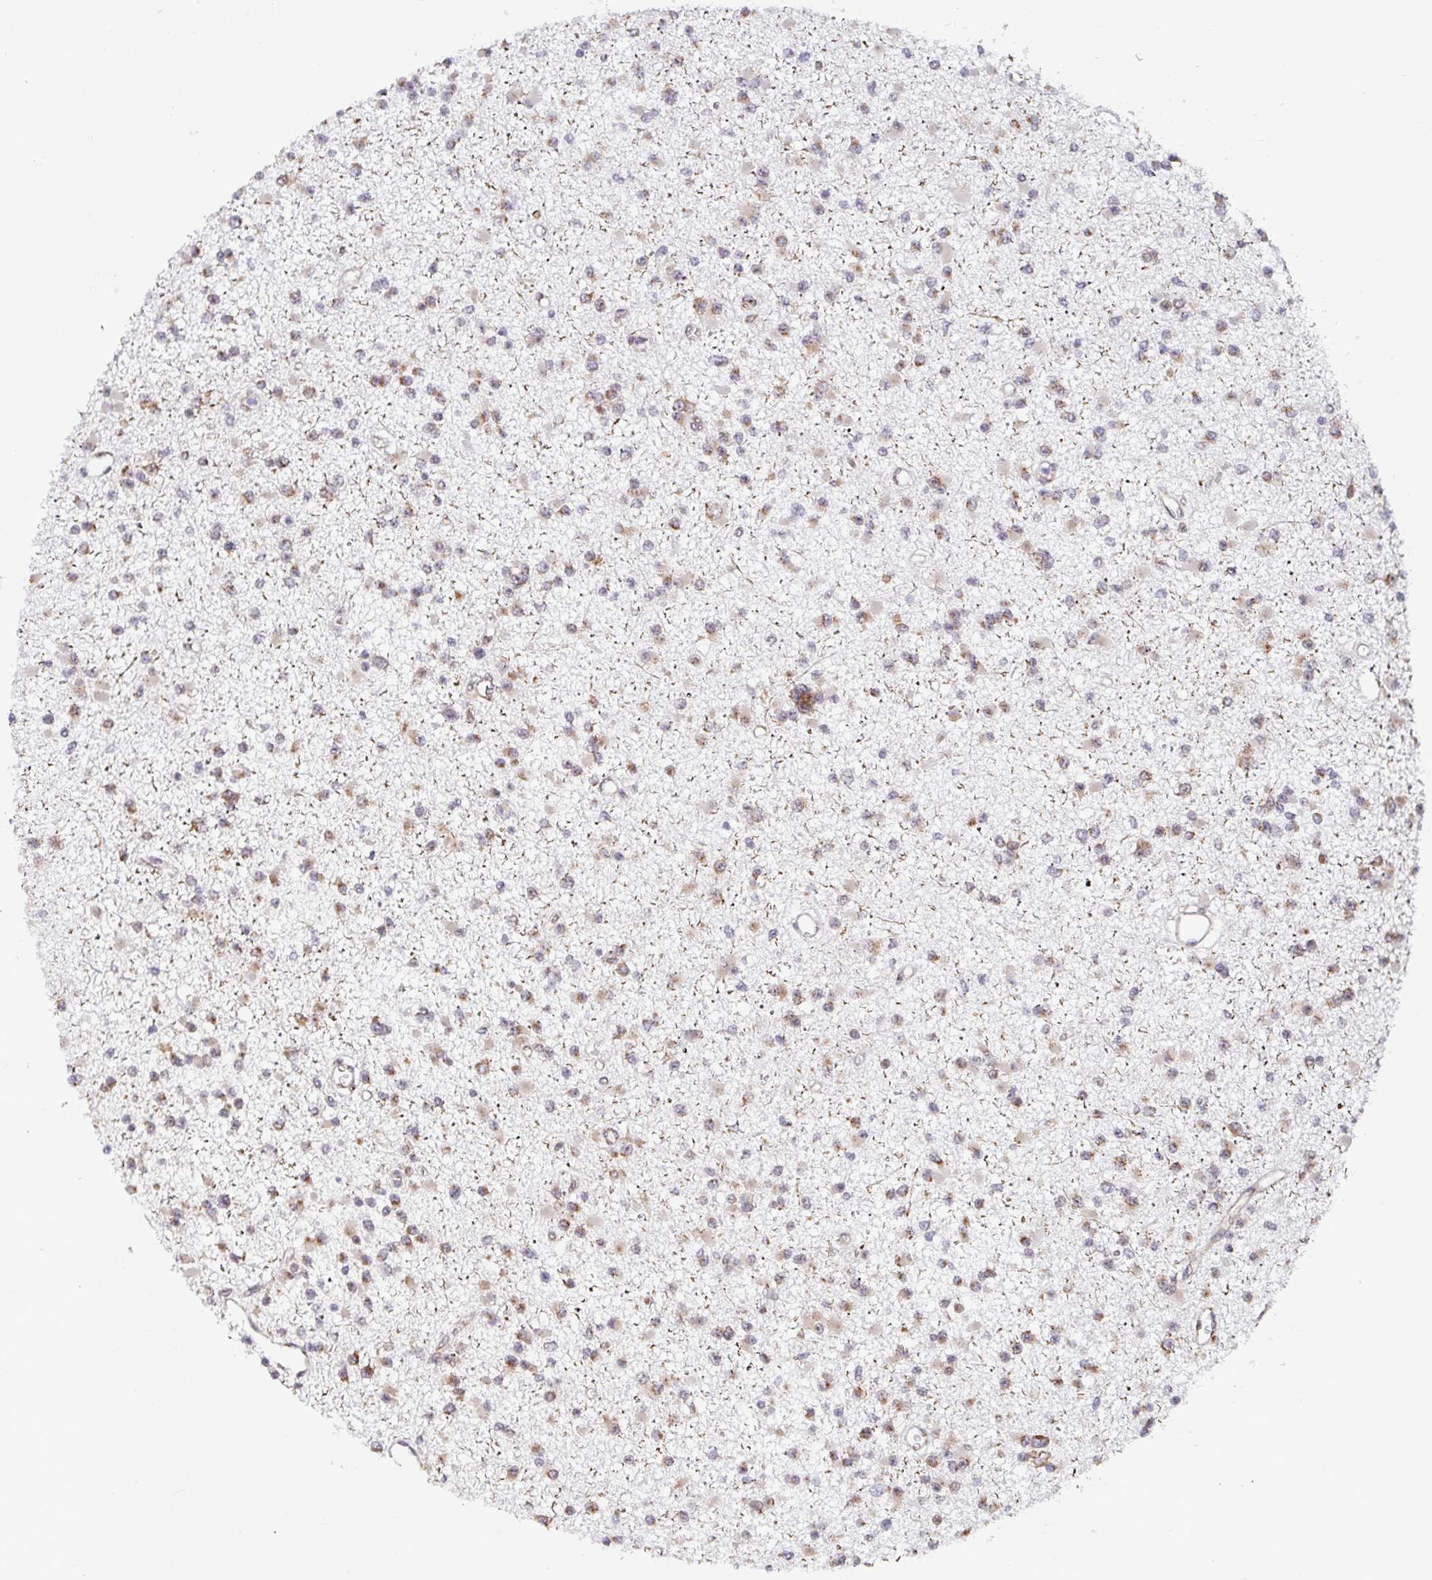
{"staining": {"intensity": "moderate", "quantity": ">75%", "location": "cytoplasmic/membranous"}, "tissue": "glioma", "cell_type": "Tumor cells", "image_type": "cancer", "snomed": [{"axis": "morphology", "description": "Glioma, malignant, Low grade"}, {"axis": "topography", "description": "Brain"}], "caption": "A micrograph of human glioma stained for a protein demonstrates moderate cytoplasmic/membranous brown staining in tumor cells.", "gene": "ATP5MJ", "patient": {"sex": "female", "age": 22}}